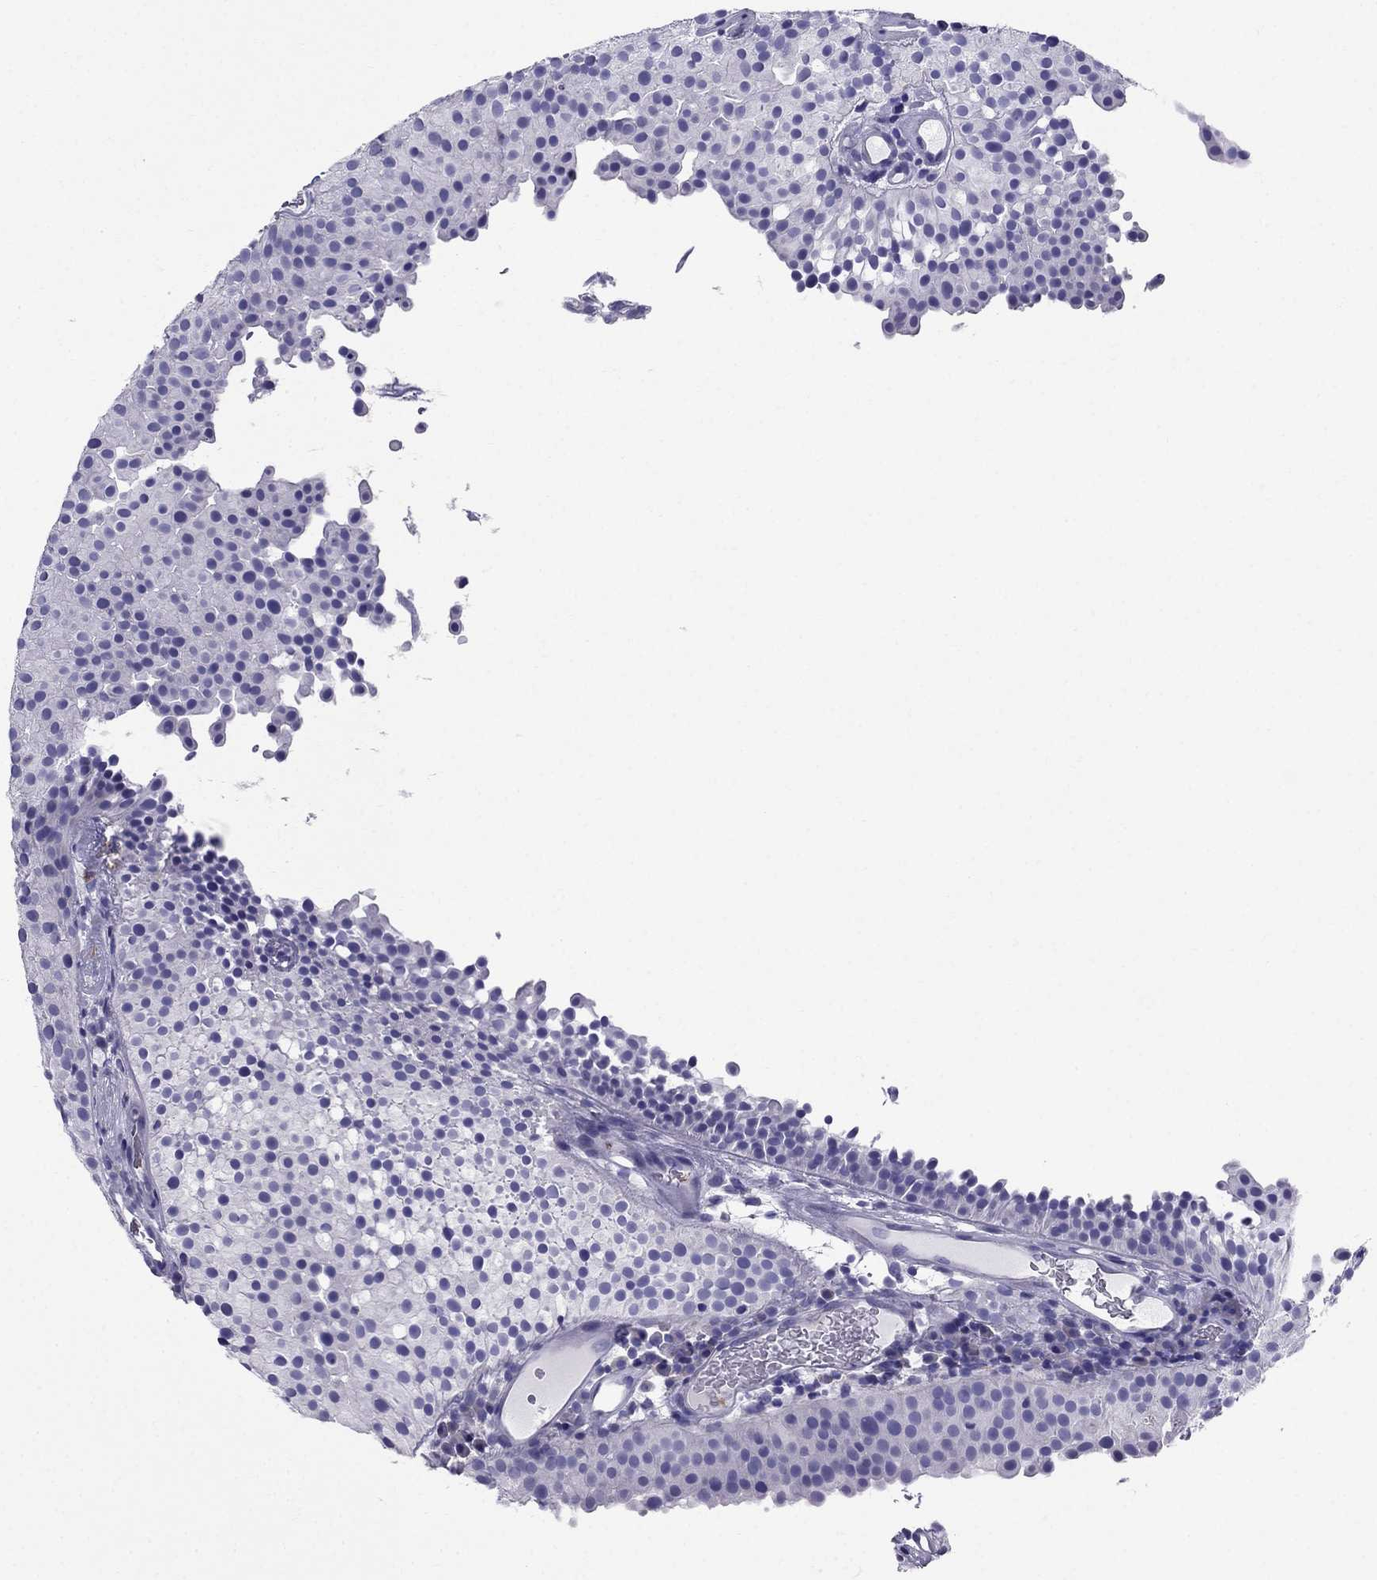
{"staining": {"intensity": "negative", "quantity": "none", "location": "none"}, "tissue": "urothelial cancer", "cell_type": "Tumor cells", "image_type": "cancer", "snomed": [{"axis": "morphology", "description": "Urothelial carcinoma, Low grade"}, {"axis": "topography", "description": "Urinary bladder"}], "caption": "Tumor cells are negative for protein expression in human urothelial carcinoma (low-grade). The staining was performed using DAB to visualize the protein expression in brown, while the nuclei were stained in blue with hematoxylin (Magnification: 20x).", "gene": "GPR50", "patient": {"sex": "female", "age": 87}}